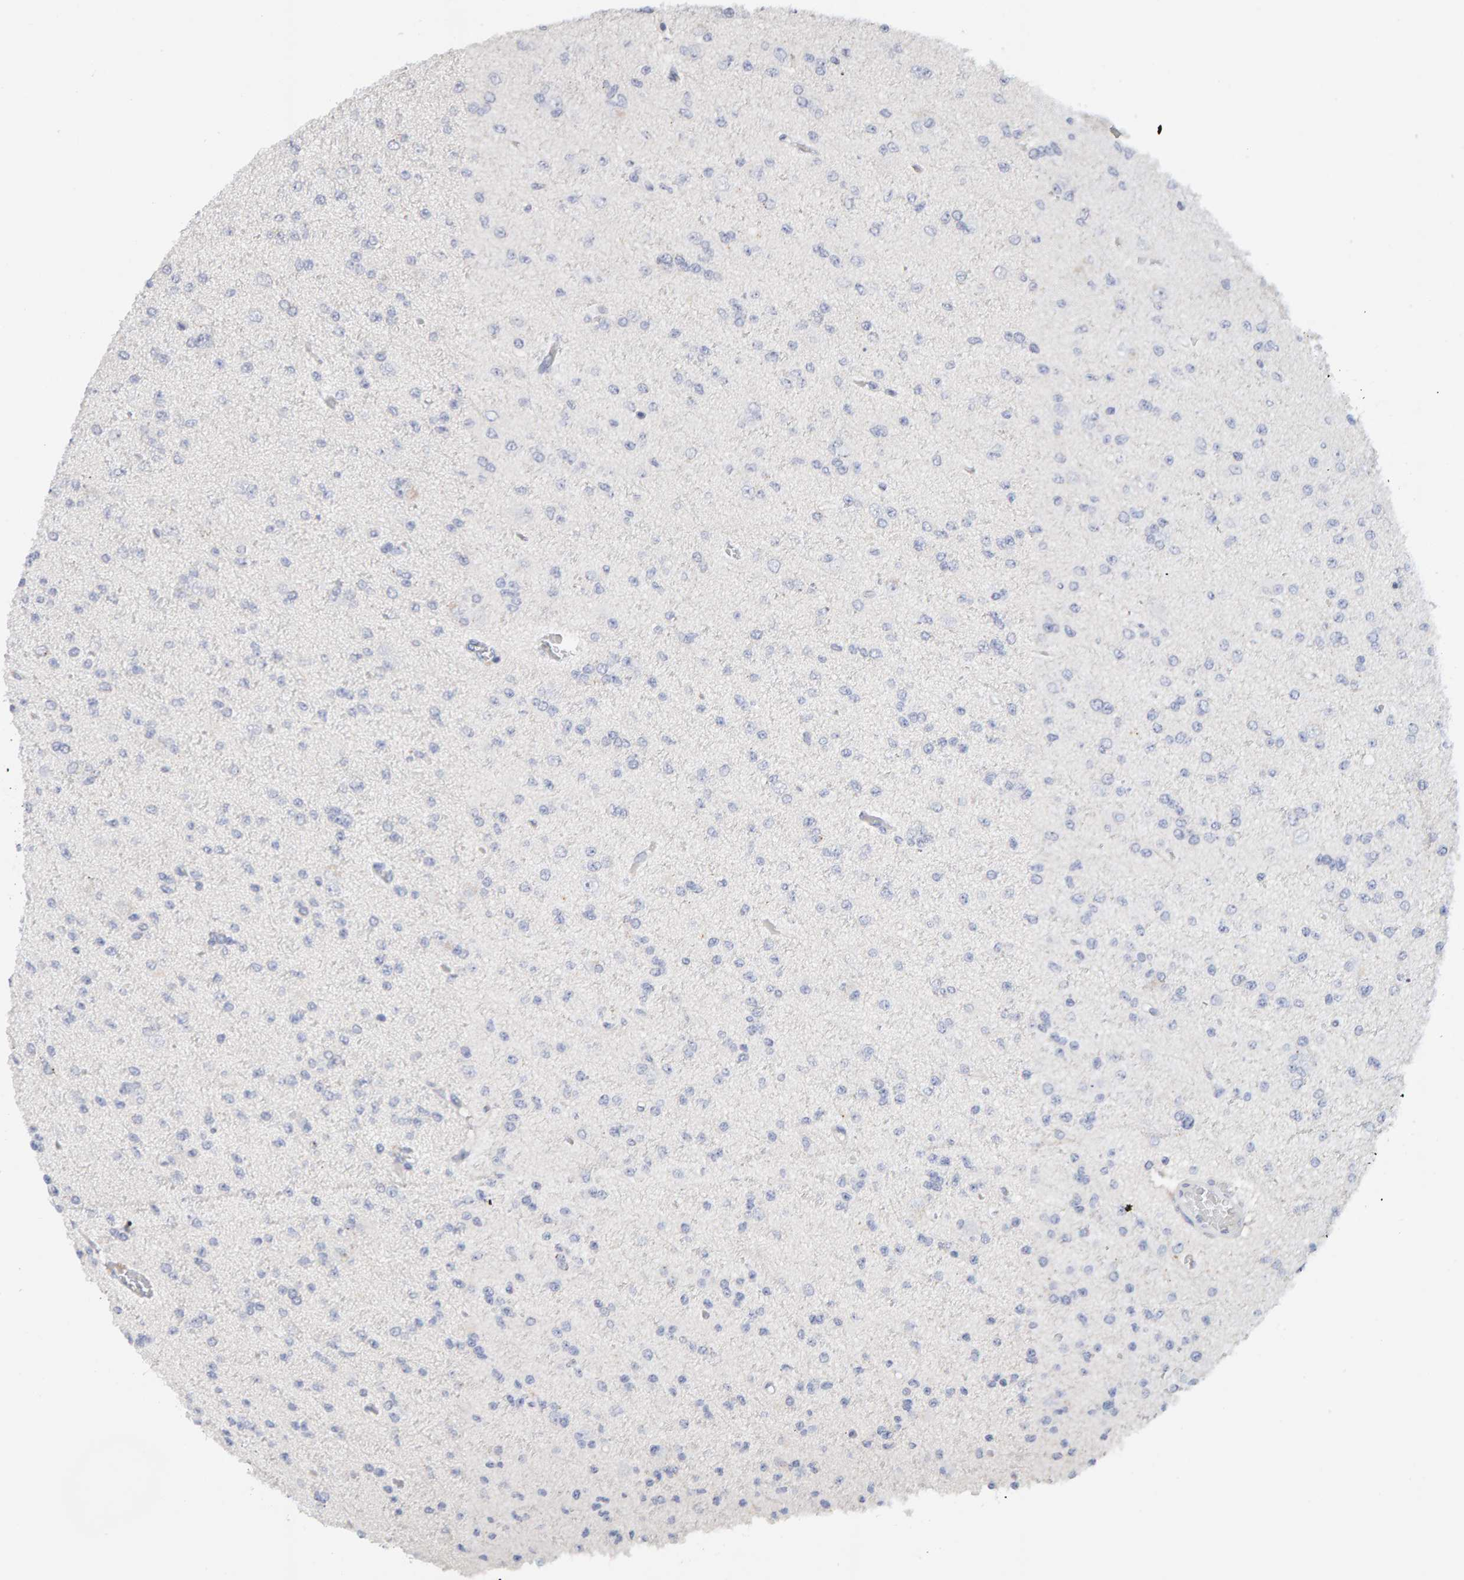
{"staining": {"intensity": "negative", "quantity": "none", "location": "none"}, "tissue": "glioma", "cell_type": "Tumor cells", "image_type": "cancer", "snomed": [{"axis": "morphology", "description": "Glioma, malignant, Low grade"}, {"axis": "topography", "description": "Brain"}], "caption": "Human low-grade glioma (malignant) stained for a protein using immunohistochemistry reveals no positivity in tumor cells.", "gene": "METRNL", "patient": {"sex": "female", "age": 22}}